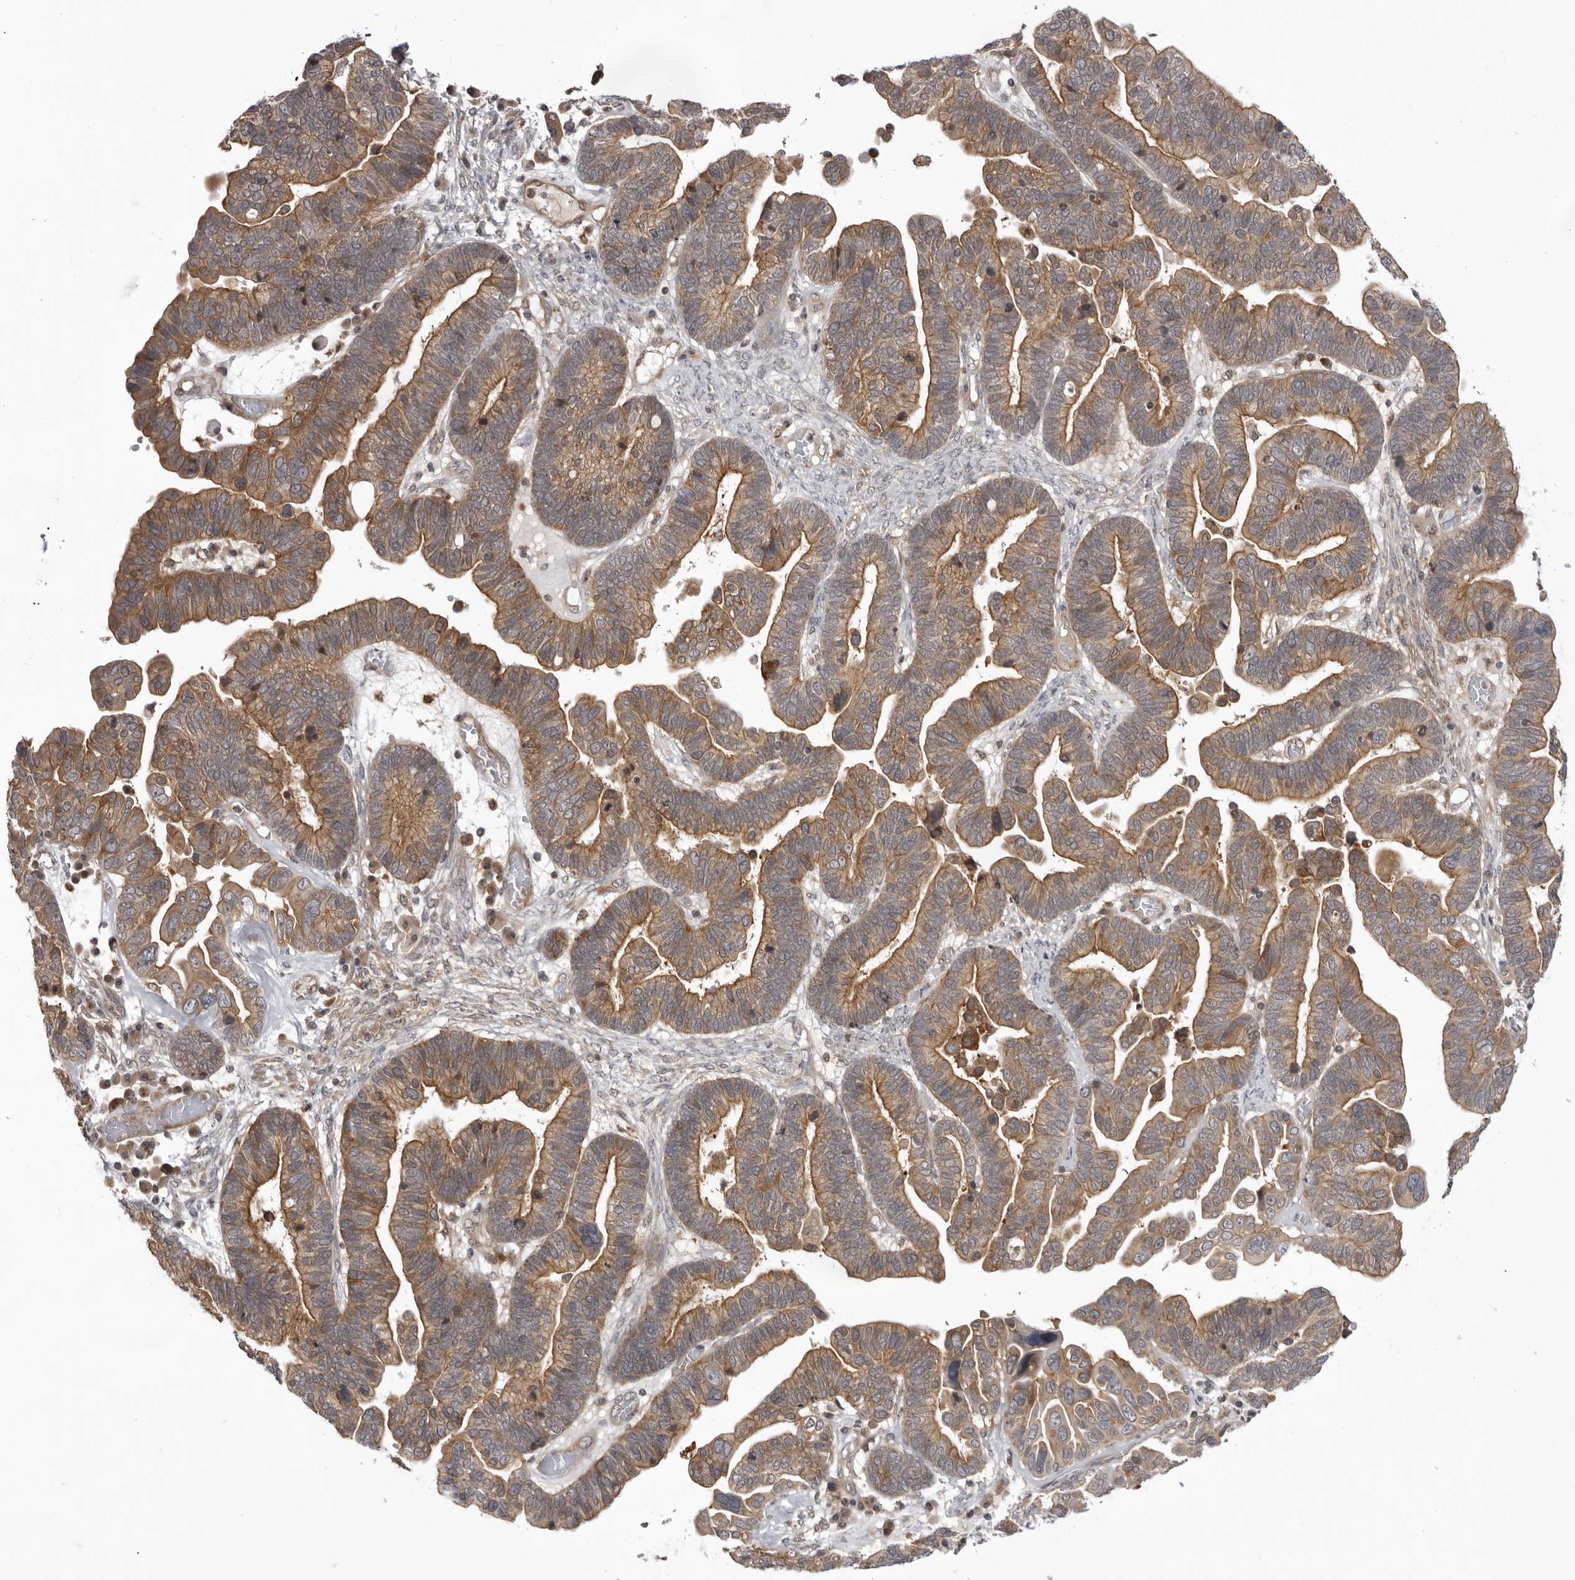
{"staining": {"intensity": "moderate", "quantity": ">75%", "location": "cytoplasmic/membranous"}, "tissue": "ovarian cancer", "cell_type": "Tumor cells", "image_type": "cancer", "snomed": [{"axis": "morphology", "description": "Cystadenocarcinoma, serous, NOS"}, {"axis": "topography", "description": "Ovary"}], "caption": "This is an image of immunohistochemistry staining of serous cystadenocarcinoma (ovarian), which shows moderate staining in the cytoplasmic/membranous of tumor cells.", "gene": "USP43", "patient": {"sex": "female", "age": 56}}